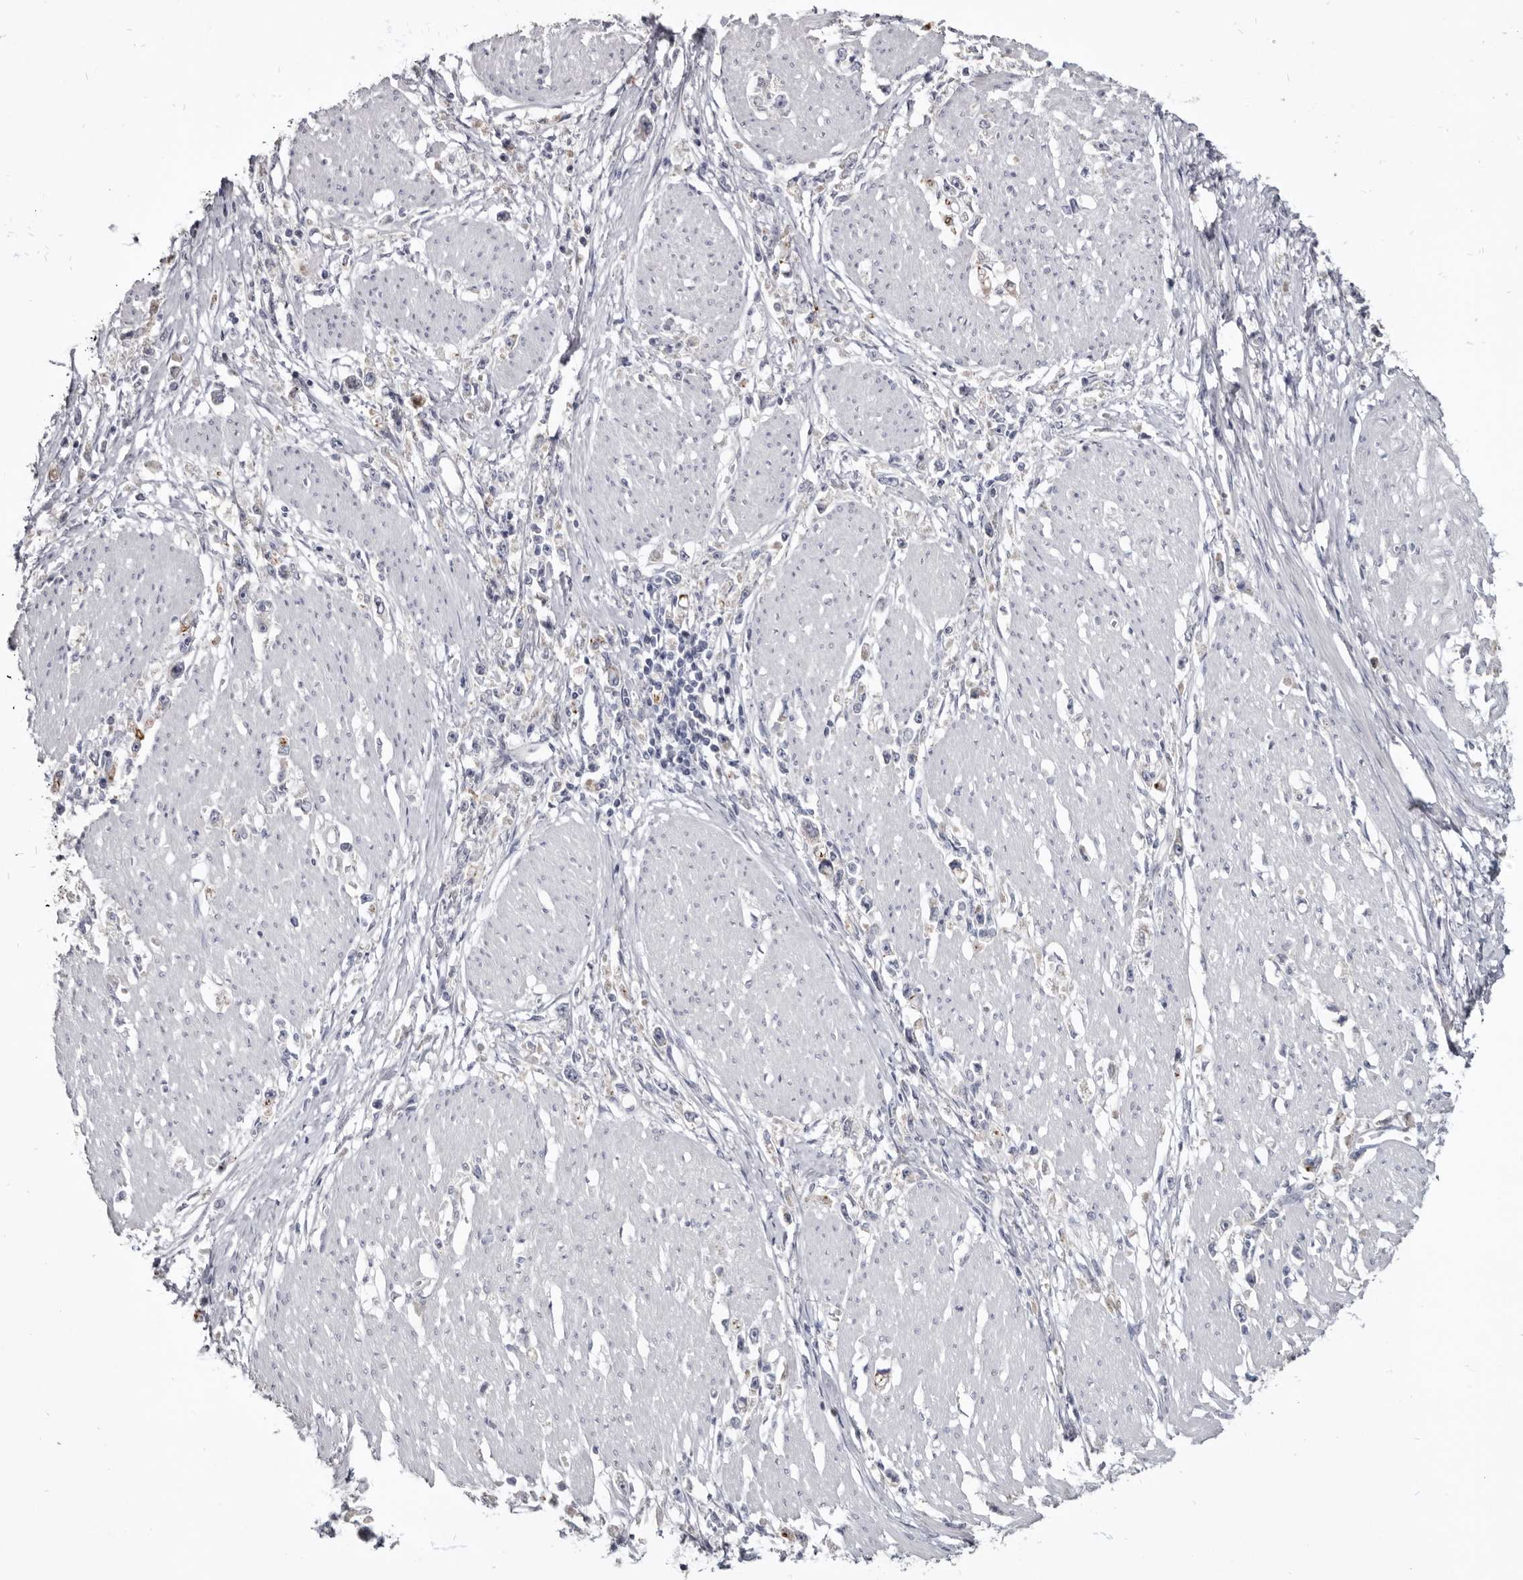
{"staining": {"intensity": "negative", "quantity": "none", "location": "none"}, "tissue": "stomach cancer", "cell_type": "Tumor cells", "image_type": "cancer", "snomed": [{"axis": "morphology", "description": "Adenocarcinoma, NOS"}, {"axis": "topography", "description": "Stomach"}], "caption": "This micrograph is of stomach cancer stained with immunohistochemistry (IHC) to label a protein in brown with the nuclei are counter-stained blue. There is no expression in tumor cells.", "gene": "CGN", "patient": {"sex": "female", "age": 59}}